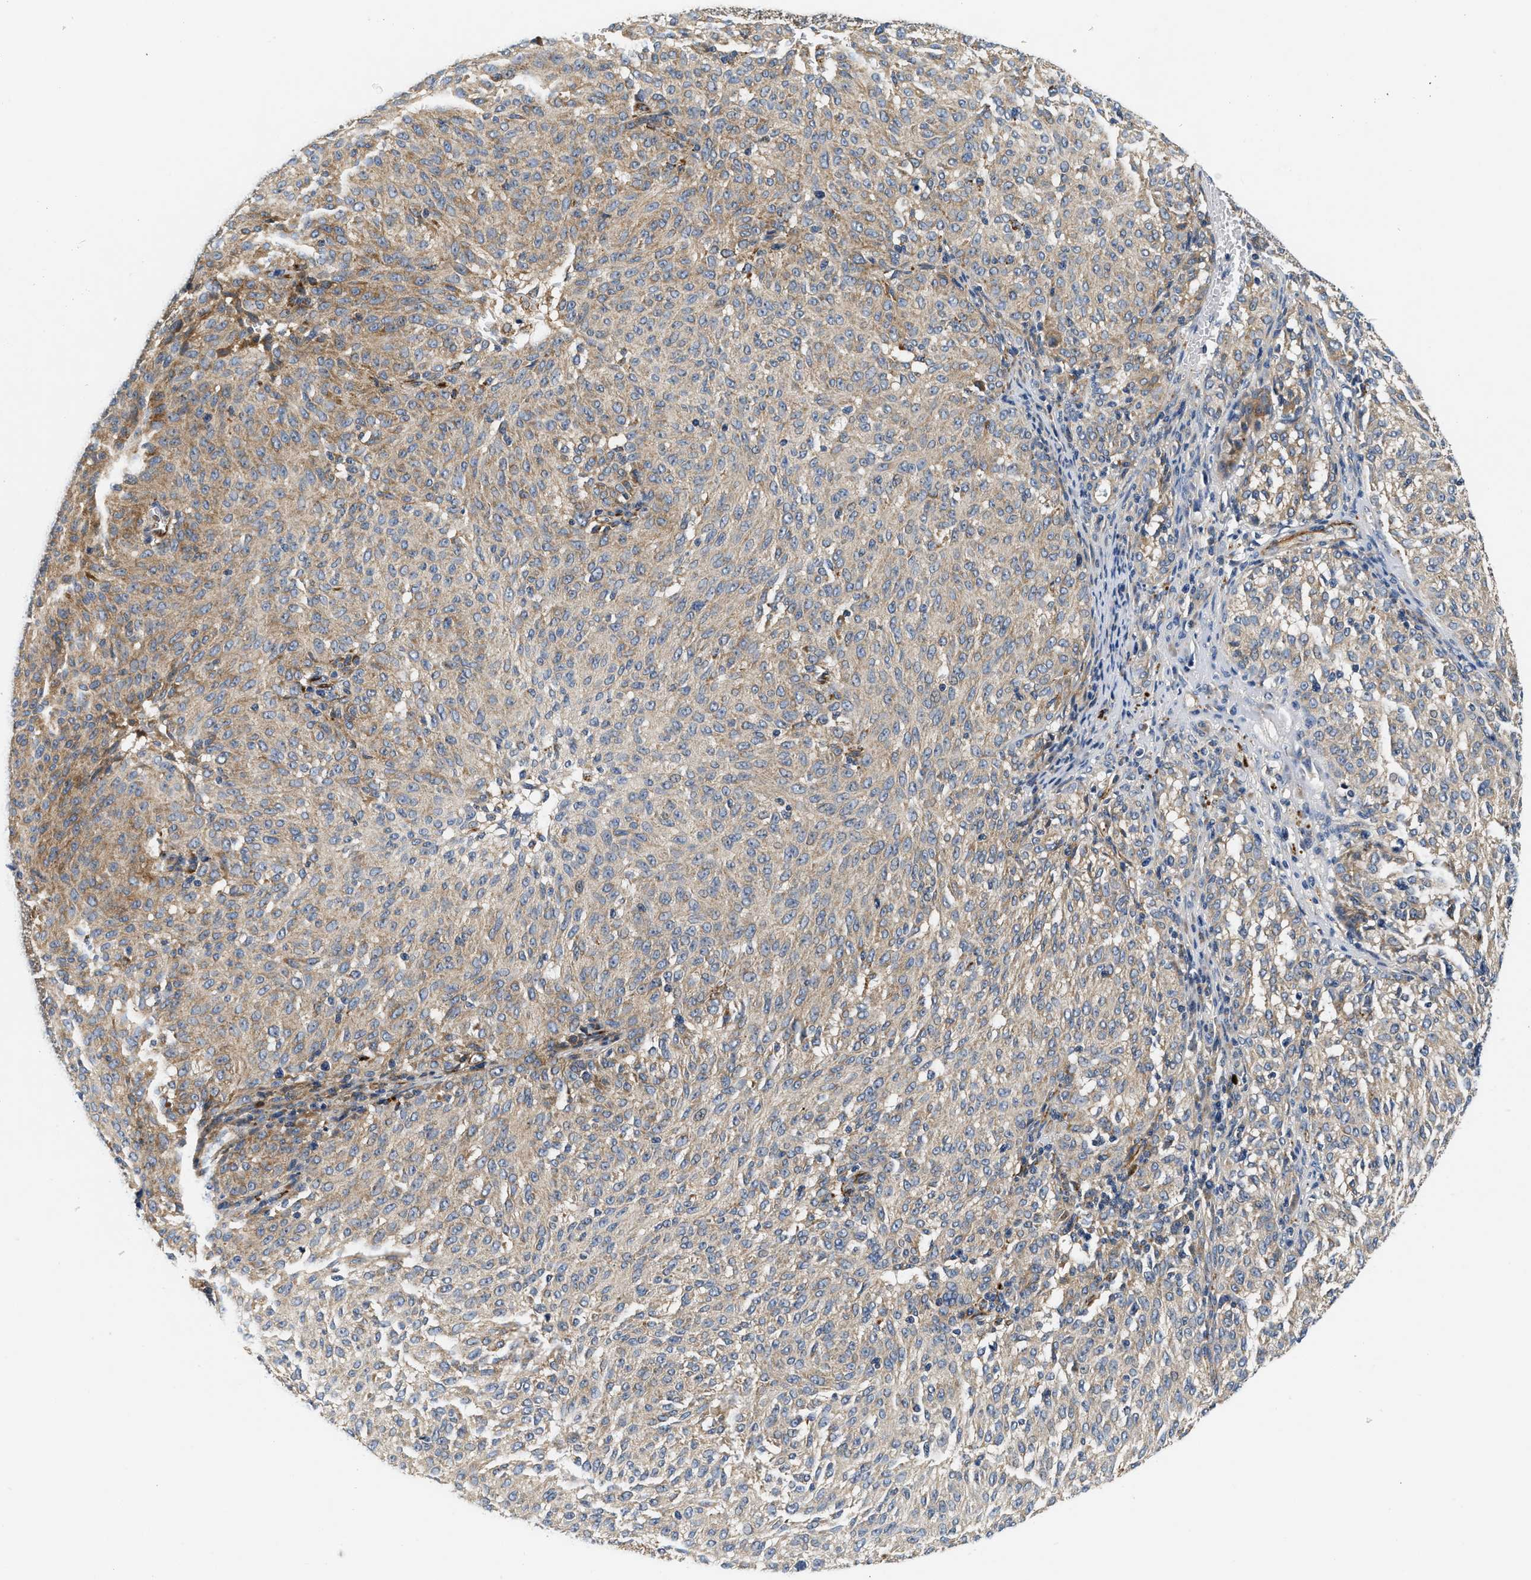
{"staining": {"intensity": "weak", "quantity": ">75%", "location": "cytoplasmic/membranous"}, "tissue": "melanoma", "cell_type": "Tumor cells", "image_type": "cancer", "snomed": [{"axis": "morphology", "description": "Malignant melanoma, NOS"}, {"axis": "topography", "description": "Skin"}], "caption": "A high-resolution photomicrograph shows immunohistochemistry staining of melanoma, which exhibits weak cytoplasmic/membranous staining in approximately >75% of tumor cells.", "gene": "NME6", "patient": {"sex": "female", "age": 72}}